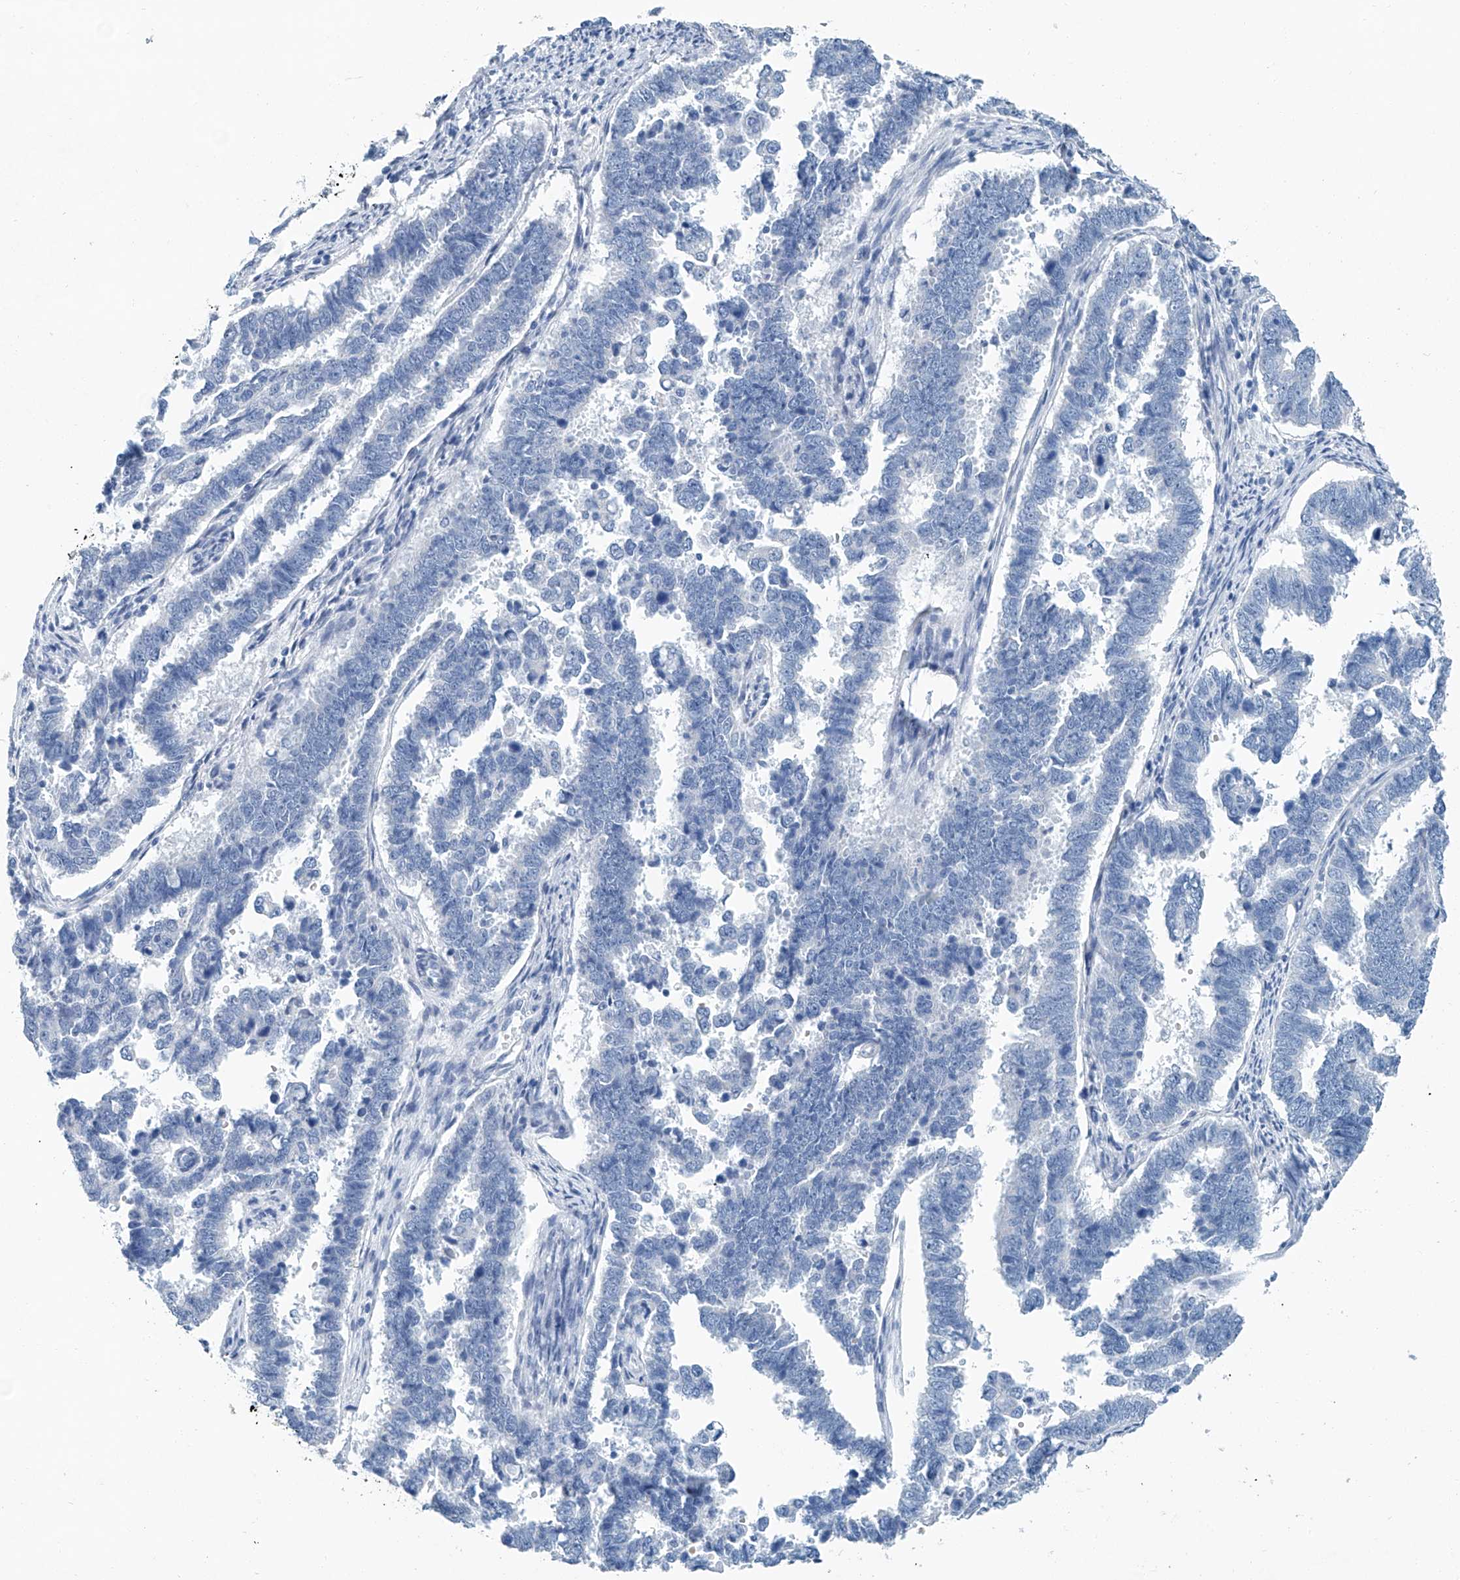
{"staining": {"intensity": "negative", "quantity": "none", "location": "none"}, "tissue": "endometrial cancer", "cell_type": "Tumor cells", "image_type": "cancer", "snomed": [{"axis": "morphology", "description": "Adenocarcinoma, NOS"}, {"axis": "topography", "description": "Endometrium"}], "caption": "A micrograph of human endometrial cancer (adenocarcinoma) is negative for staining in tumor cells.", "gene": "CYP2A7", "patient": {"sex": "female", "age": 75}}